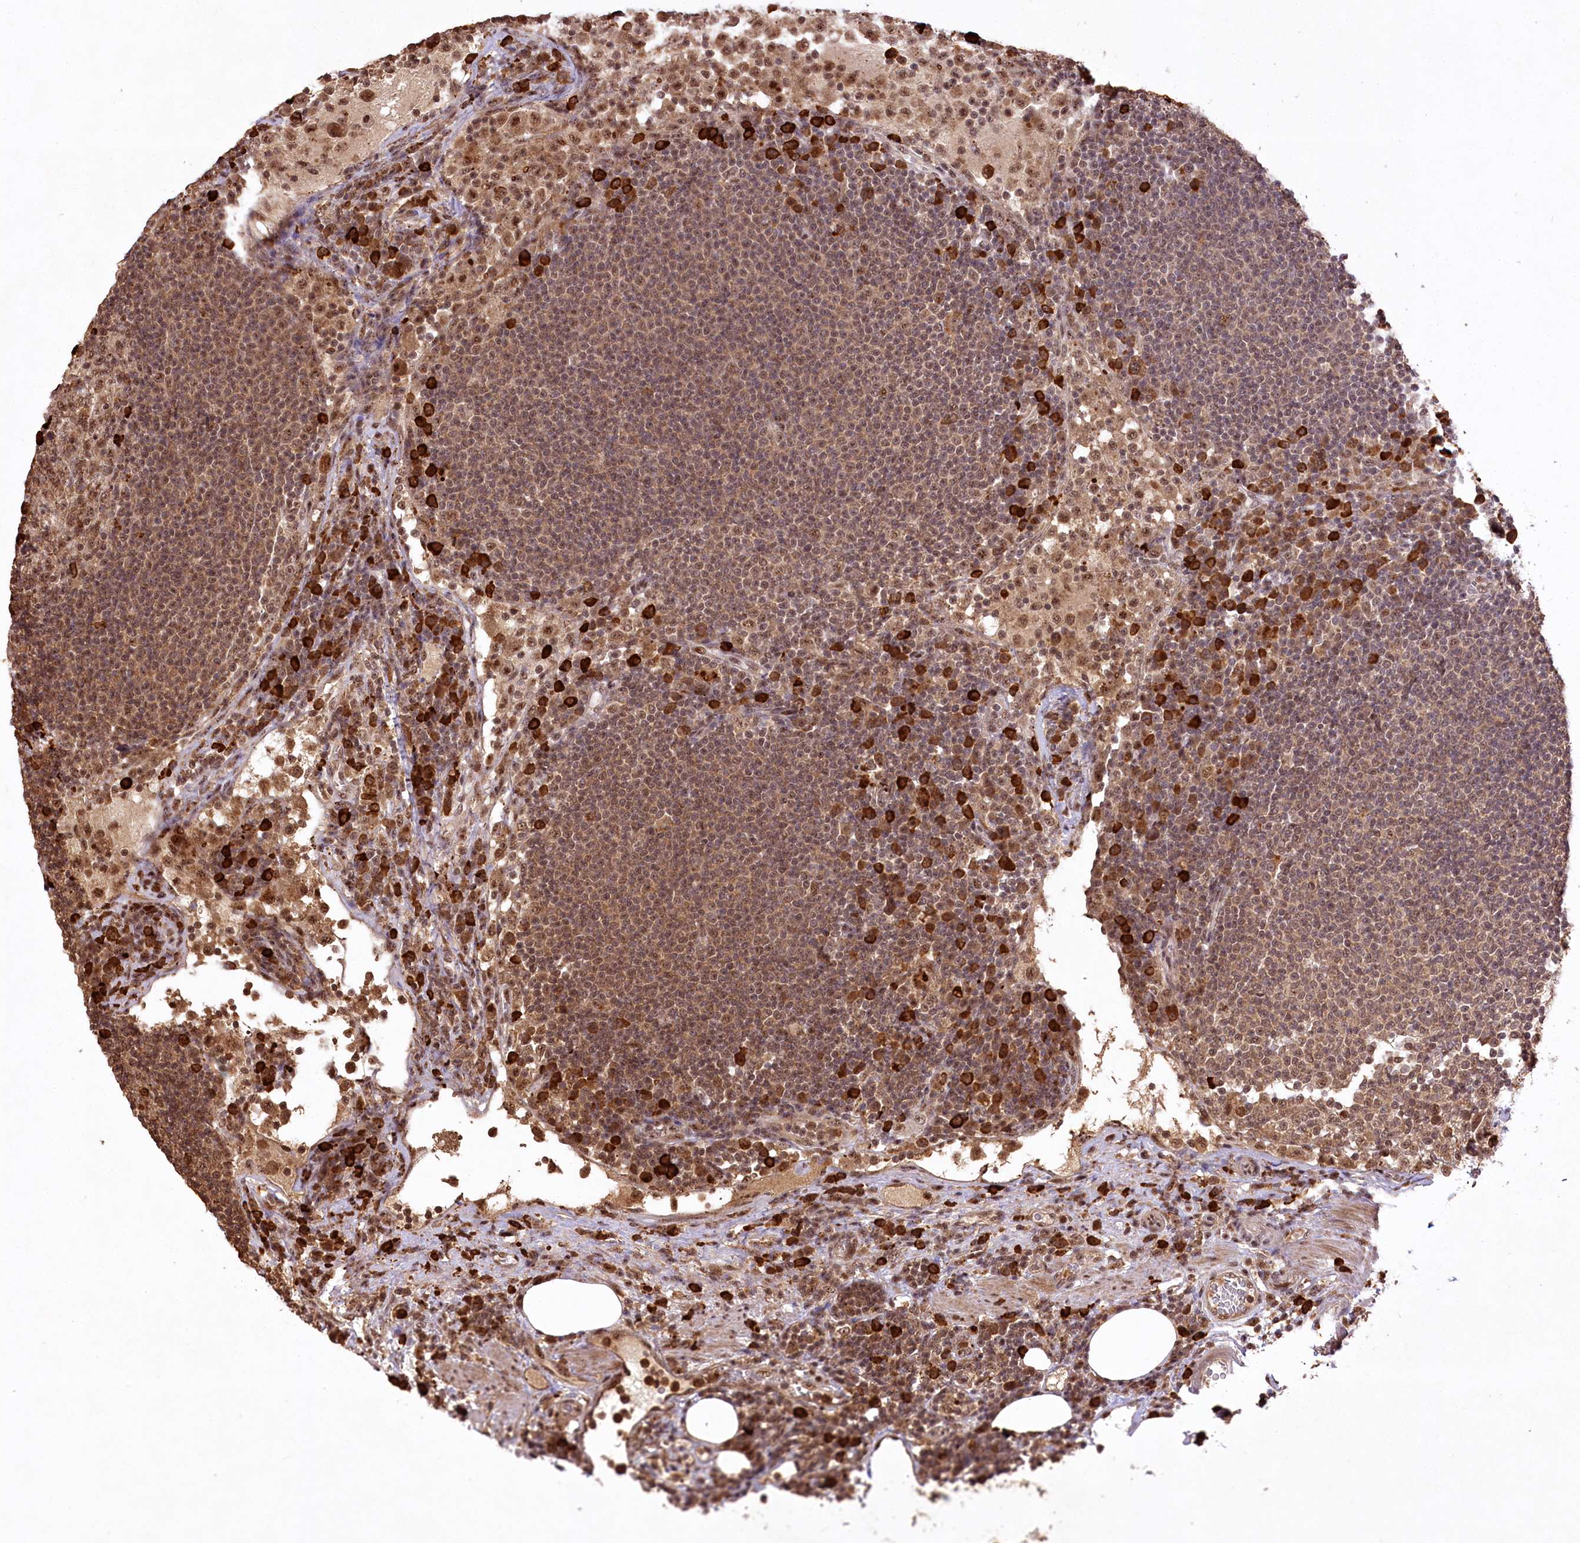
{"staining": {"intensity": "moderate", "quantity": ">75%", "location": "nuclear"}, "tissue": "lymph node", "cell_type": "Germinal center cells", "image_type": "normal", "snomed": [{"axis": "morphology", "description": "Normal tissue, NOS"}, {"axis": "topography", "description": "Lymph node"}], "caption": "IHC photomicrograph of benign lymph node stained for a protein (brown), which exhibits medium levels of moderate nuclear positivity in approximately >75% of germinal center cells.", "gene": "PYROXD1", "patient": {"sex": "female", "age": 53}}